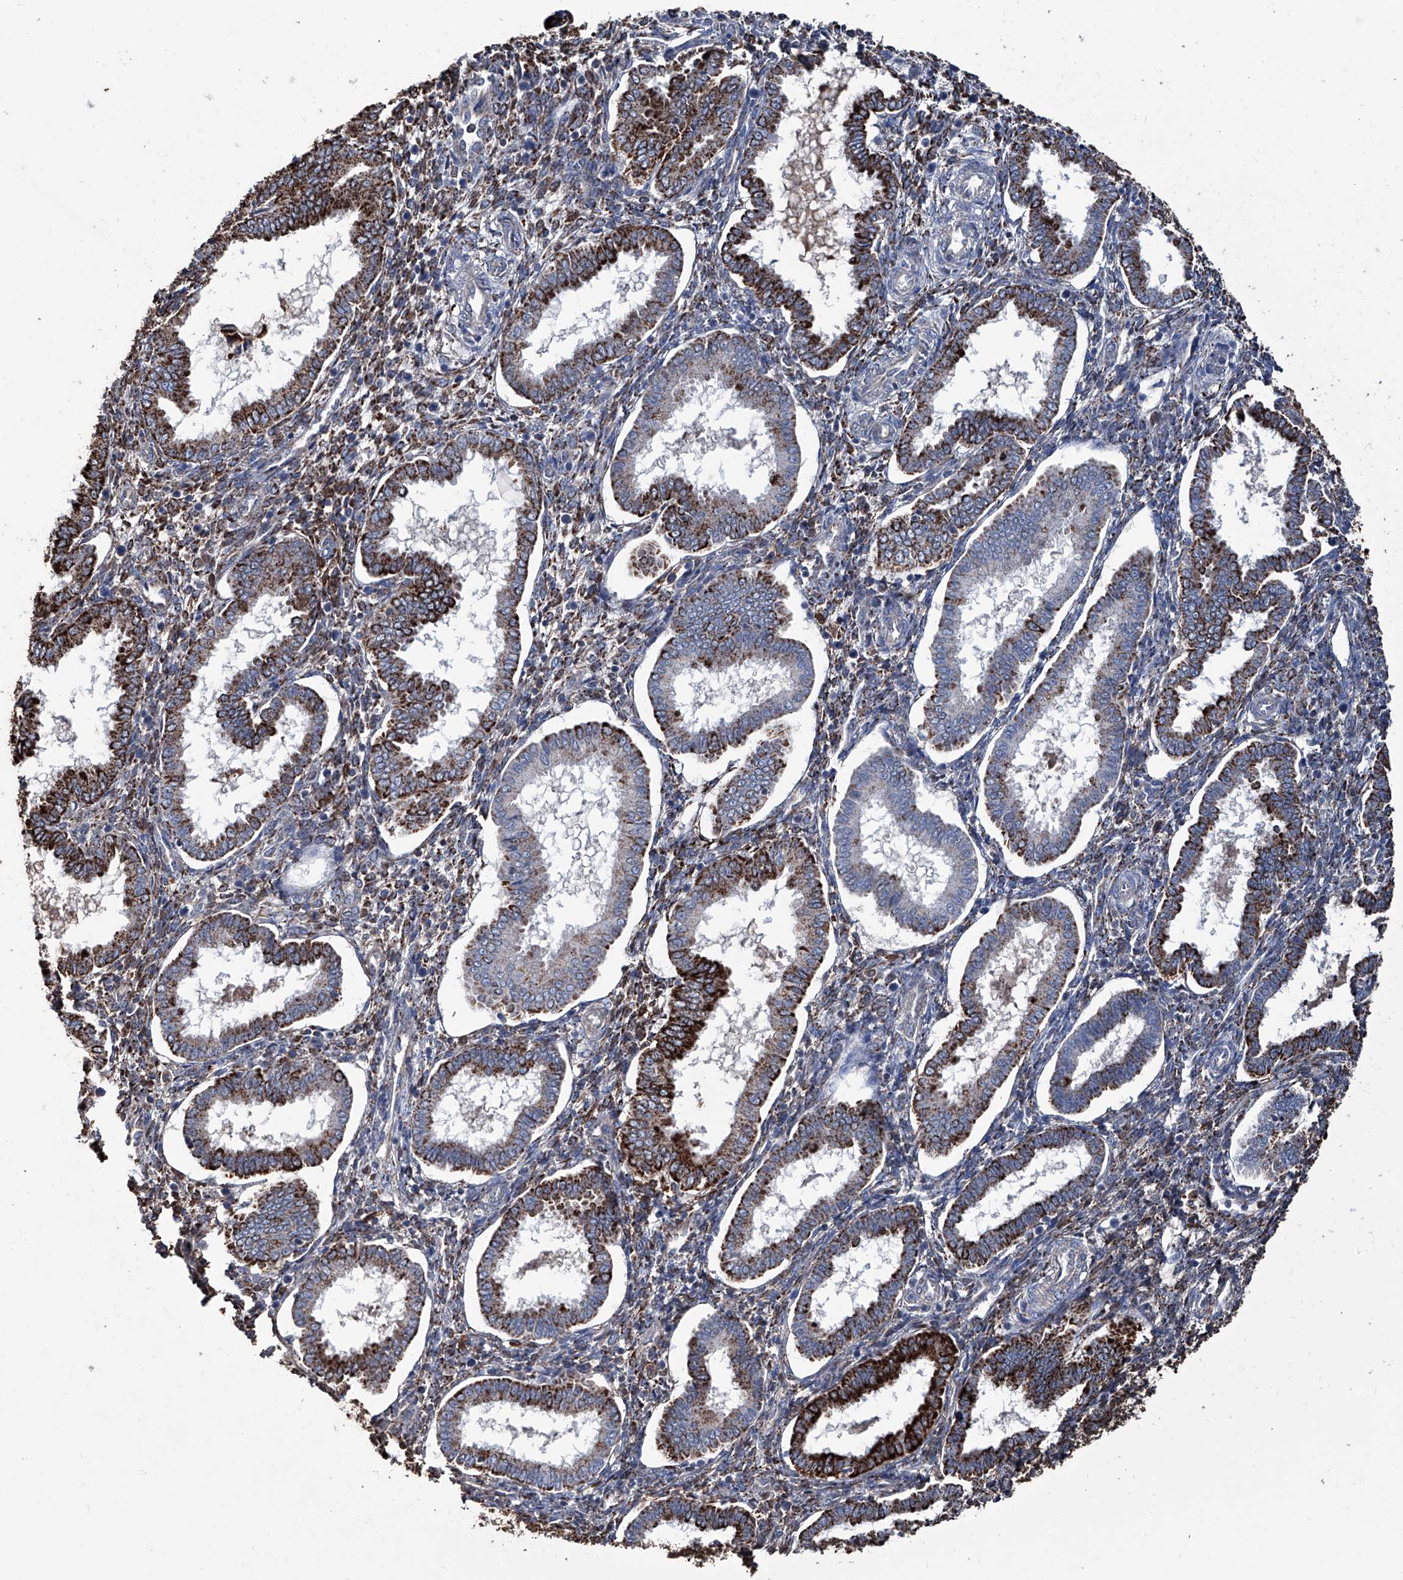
{"staining": {"intensity": "moderate", "quantity": "<25%", "location": "cytoplasmic/membranous"}, "tissue": "endometrium", "cell_type": "Cells in endometrial stroma", "image_type": "normal", "snomed": [{"axis": "morphology", "description": "Normal tissue, NOS"}, {"axis": "topography", "description": "Endometrium"}], "caption": "Cells in endometrial stroma exhibit low levels of moderate cytoplasmic/membranous positivity in approximately <25% of cells in normal human endometrium.", "gene": "NHS", "patient": {"sex": "female", "age": 24}}